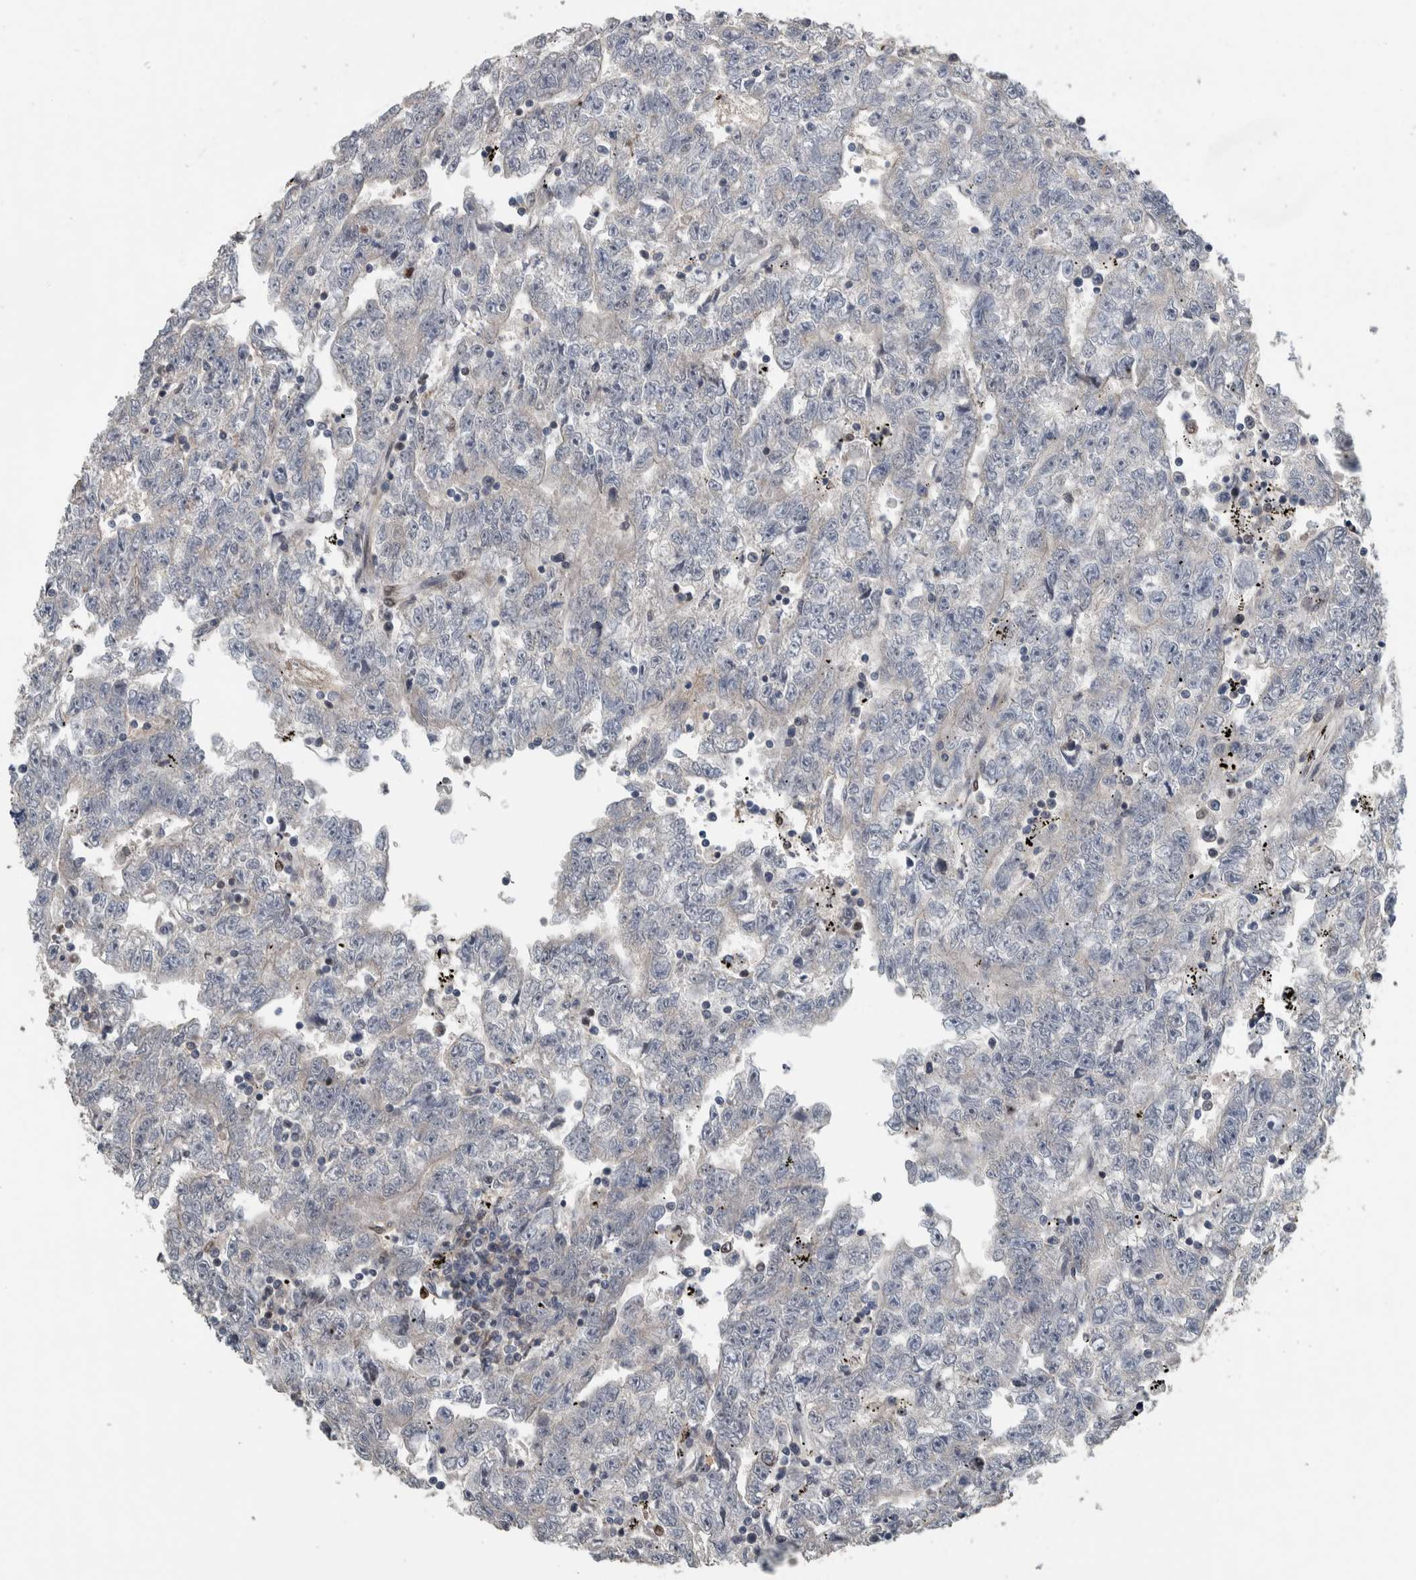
{"staining": {"intensity": "negative", "quantity": "none", "location": "none"}, "tissue": "testis cancer", "cell_type": "Tumor cells", "image_type": "cancer", "snomed": [{"axis": "morphology", "description": "Carcinoma, Embryonal, NOS"}, {"axis": "topography", "description": "Testis"}], "caption": "An IHC micrograph of testis cancer (embryonal carcinoma) is shown. There is no staining in tumor cells of testis cancer (embryonal carcinoma).", "gene": "FAM135B", "patient": {"sex": "male", "age": 25}}